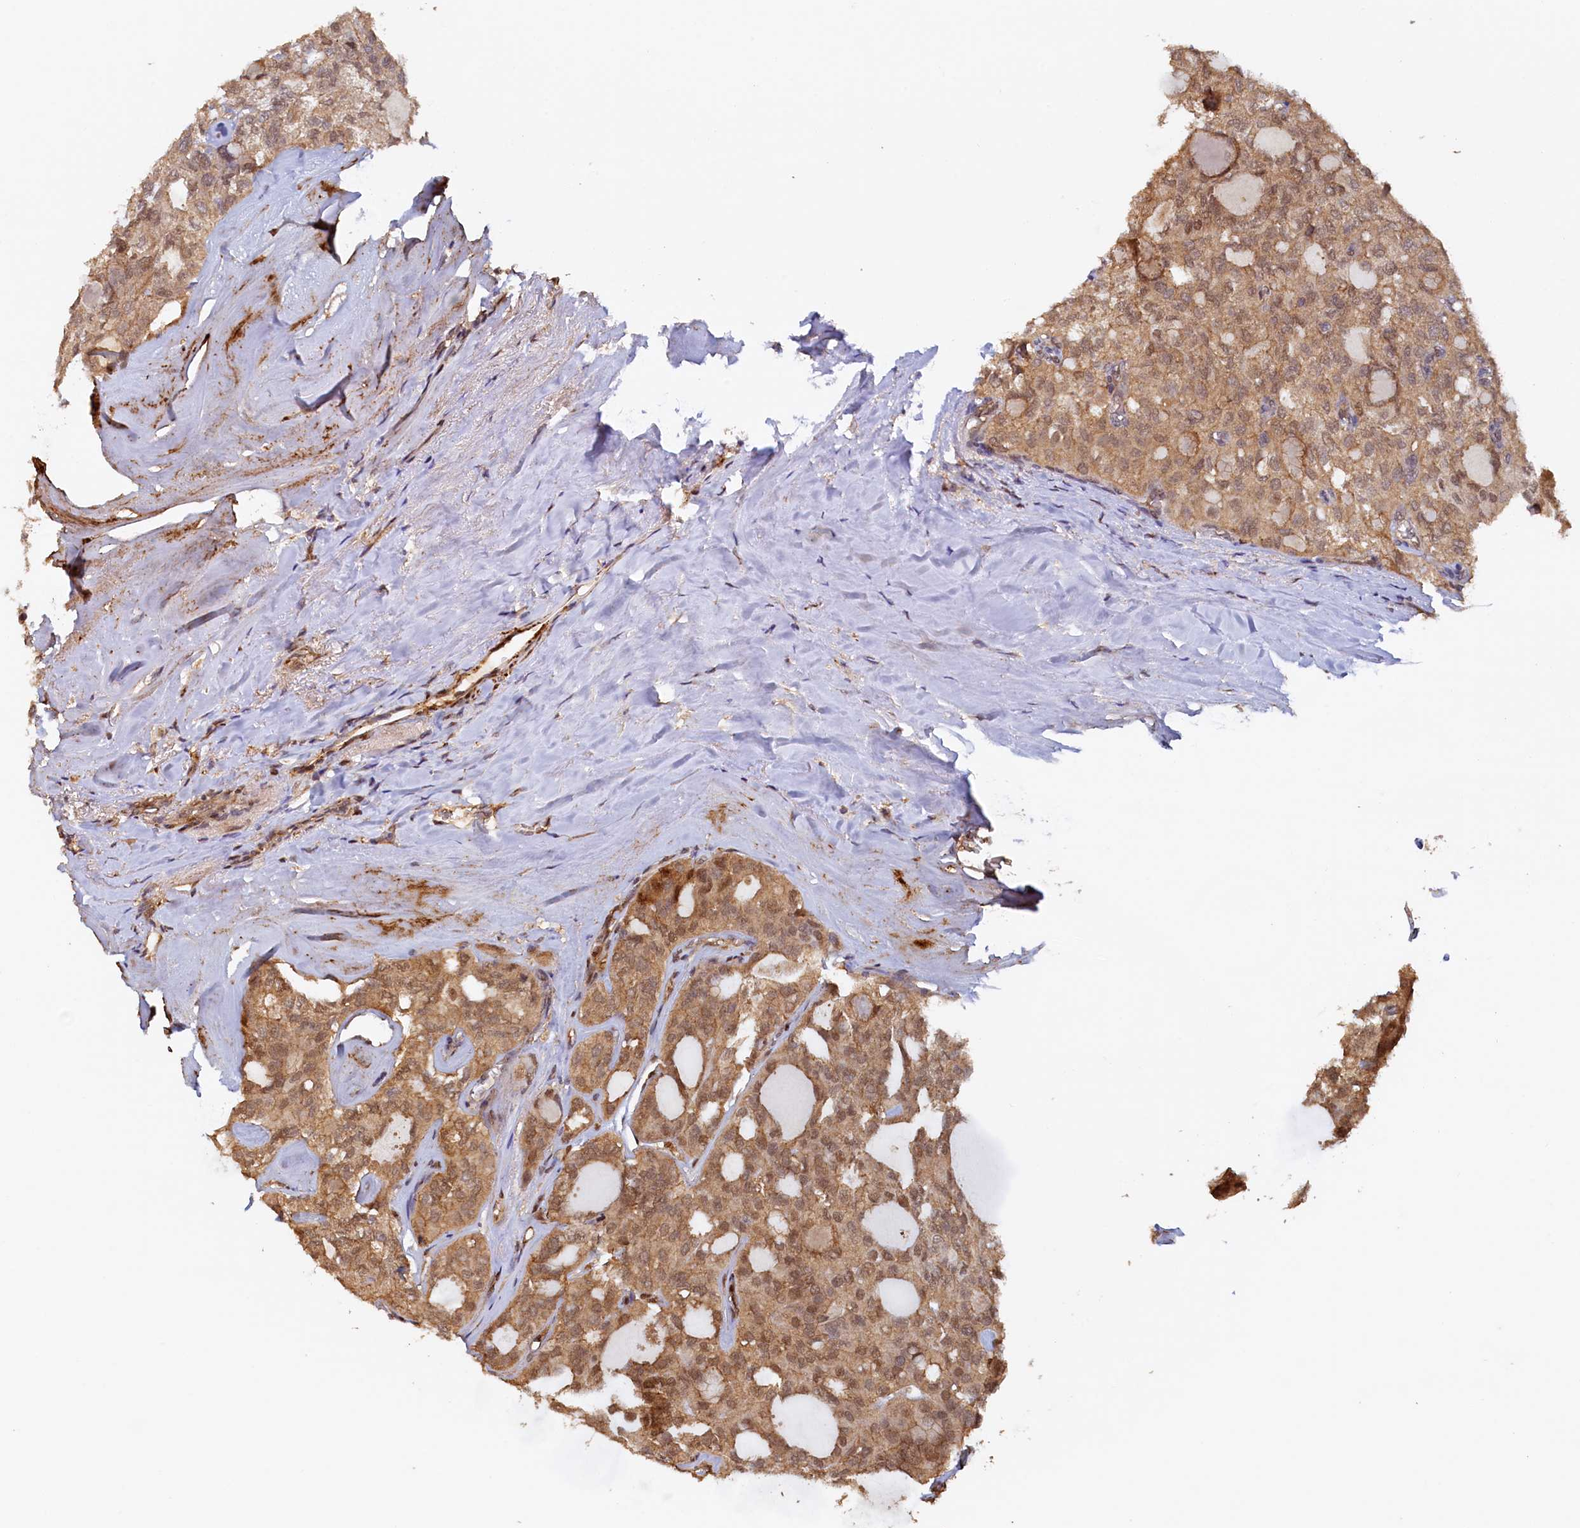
{"staining": {"intensity": "moderate", "quantity": ">75%", "location": "cytoplasmic/membranous,nuclear"}, "tissue": "thyroid cancer", "cell_type": "Tumor cells", "image_type": "cancer", "snomed": [{"axis": "morphology", "description": "Follicular adenoma carcinoma, NOS"}, {"axis": "topography", "description": "Thyroid gland"}], "caption": "Immunohistochemistry photomicrograph of neoplastic tissue: human thyroid cancer (follicular adenoma carcinoma) stained using IHC exhibits medium levels of moderate protein expression localized specifically in the cytoplasmic/membranous and nuclear of tumor cells, appearing as a cytoplasmic/membranous and nuclear brown color.", "gene": "UBL7", "patient": {"sex": "male", "age": 75}}